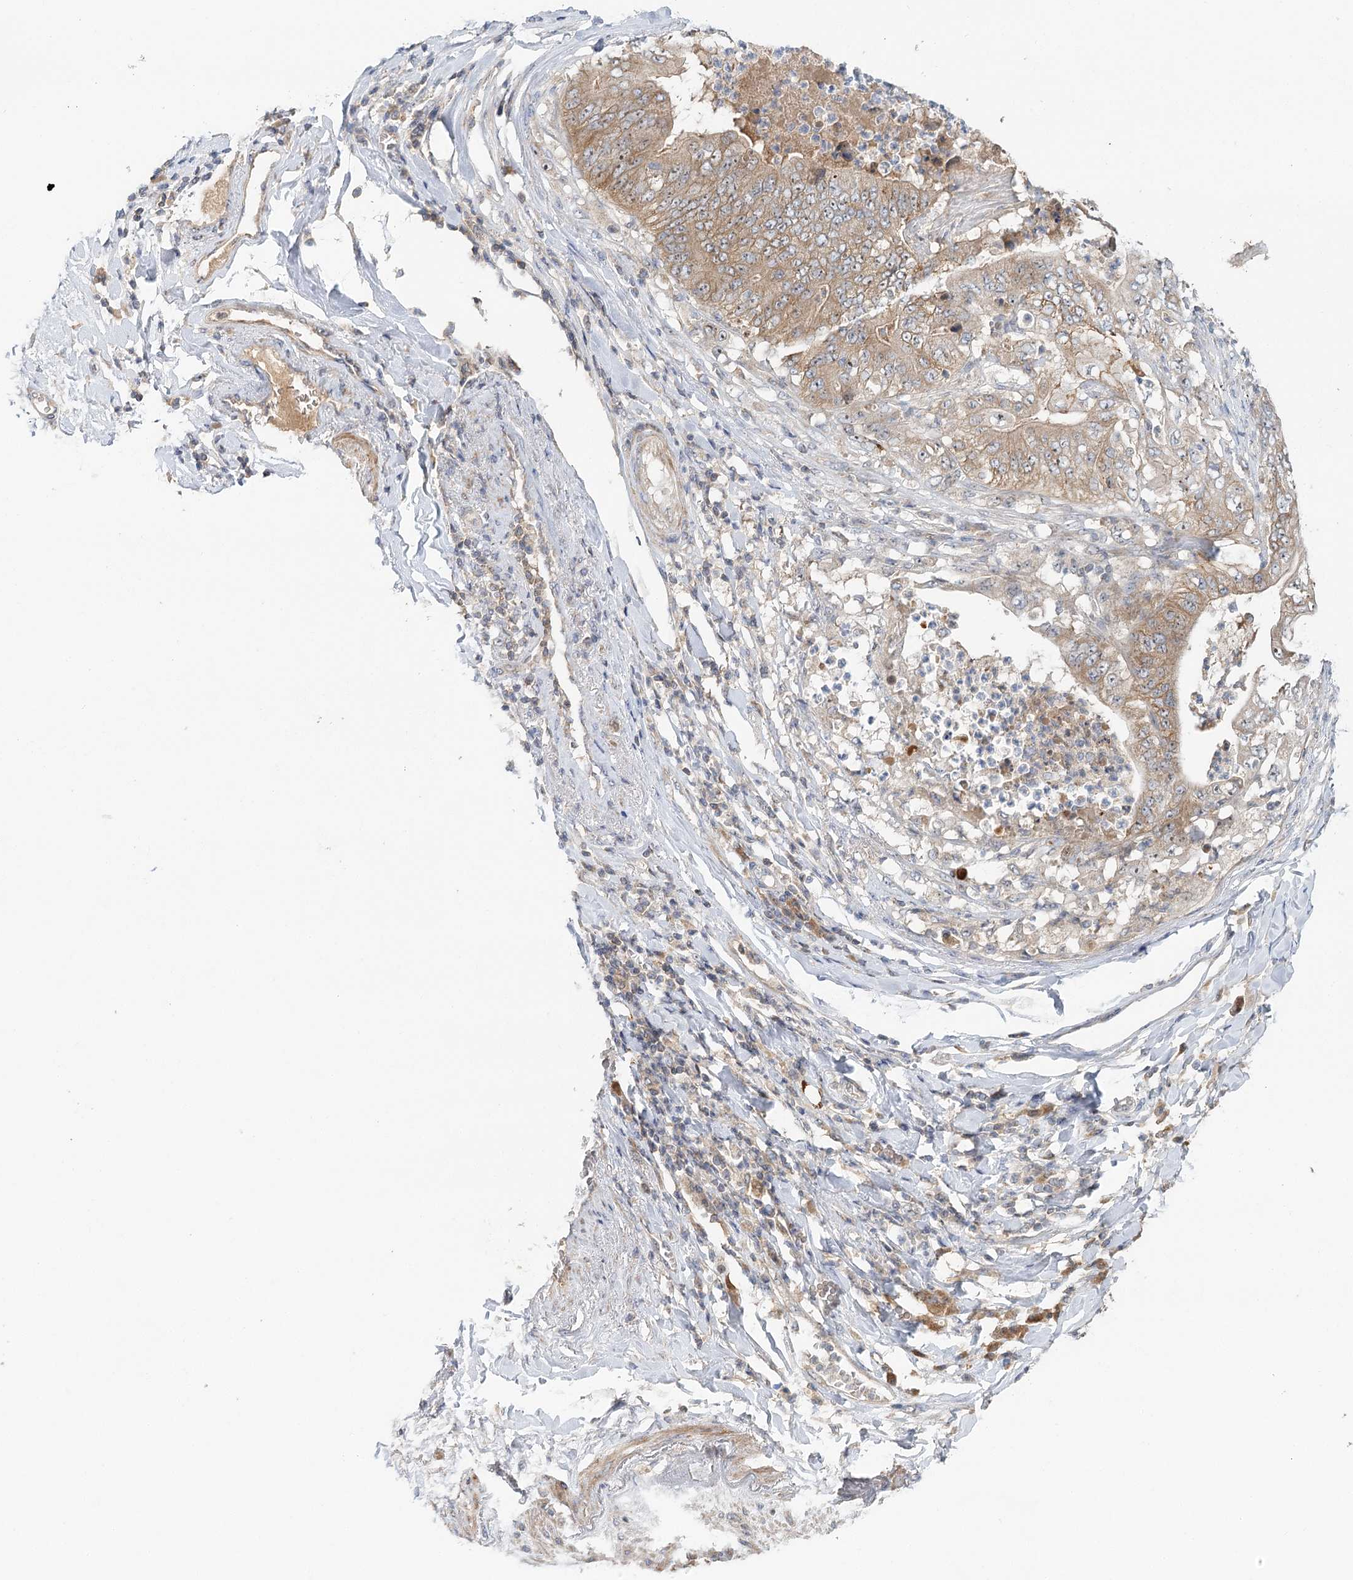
{"staining": {"intensity": "moderate", "quantity": ">75%", "location": "cytoplasmic/membranous,nuclear"}, "tissue": "stomach cancer", "cell_type": "Tumor cells", "image_type": "cancer", "snomed": [{"axis": "morphology", "description": "Adenocarcinoma, NOS"}, {"axis": "topography", "description": "Stomach"}], "caption": "Human stomach cancer (adenocarcinoma) stained with a brown dye shows moderate cytoplasmic/membranous and nuclear positive expression in approximately >75% of tumor cells.", "gene": "RAPGEF6", "patient": {"sex": "female", "age": 73}}